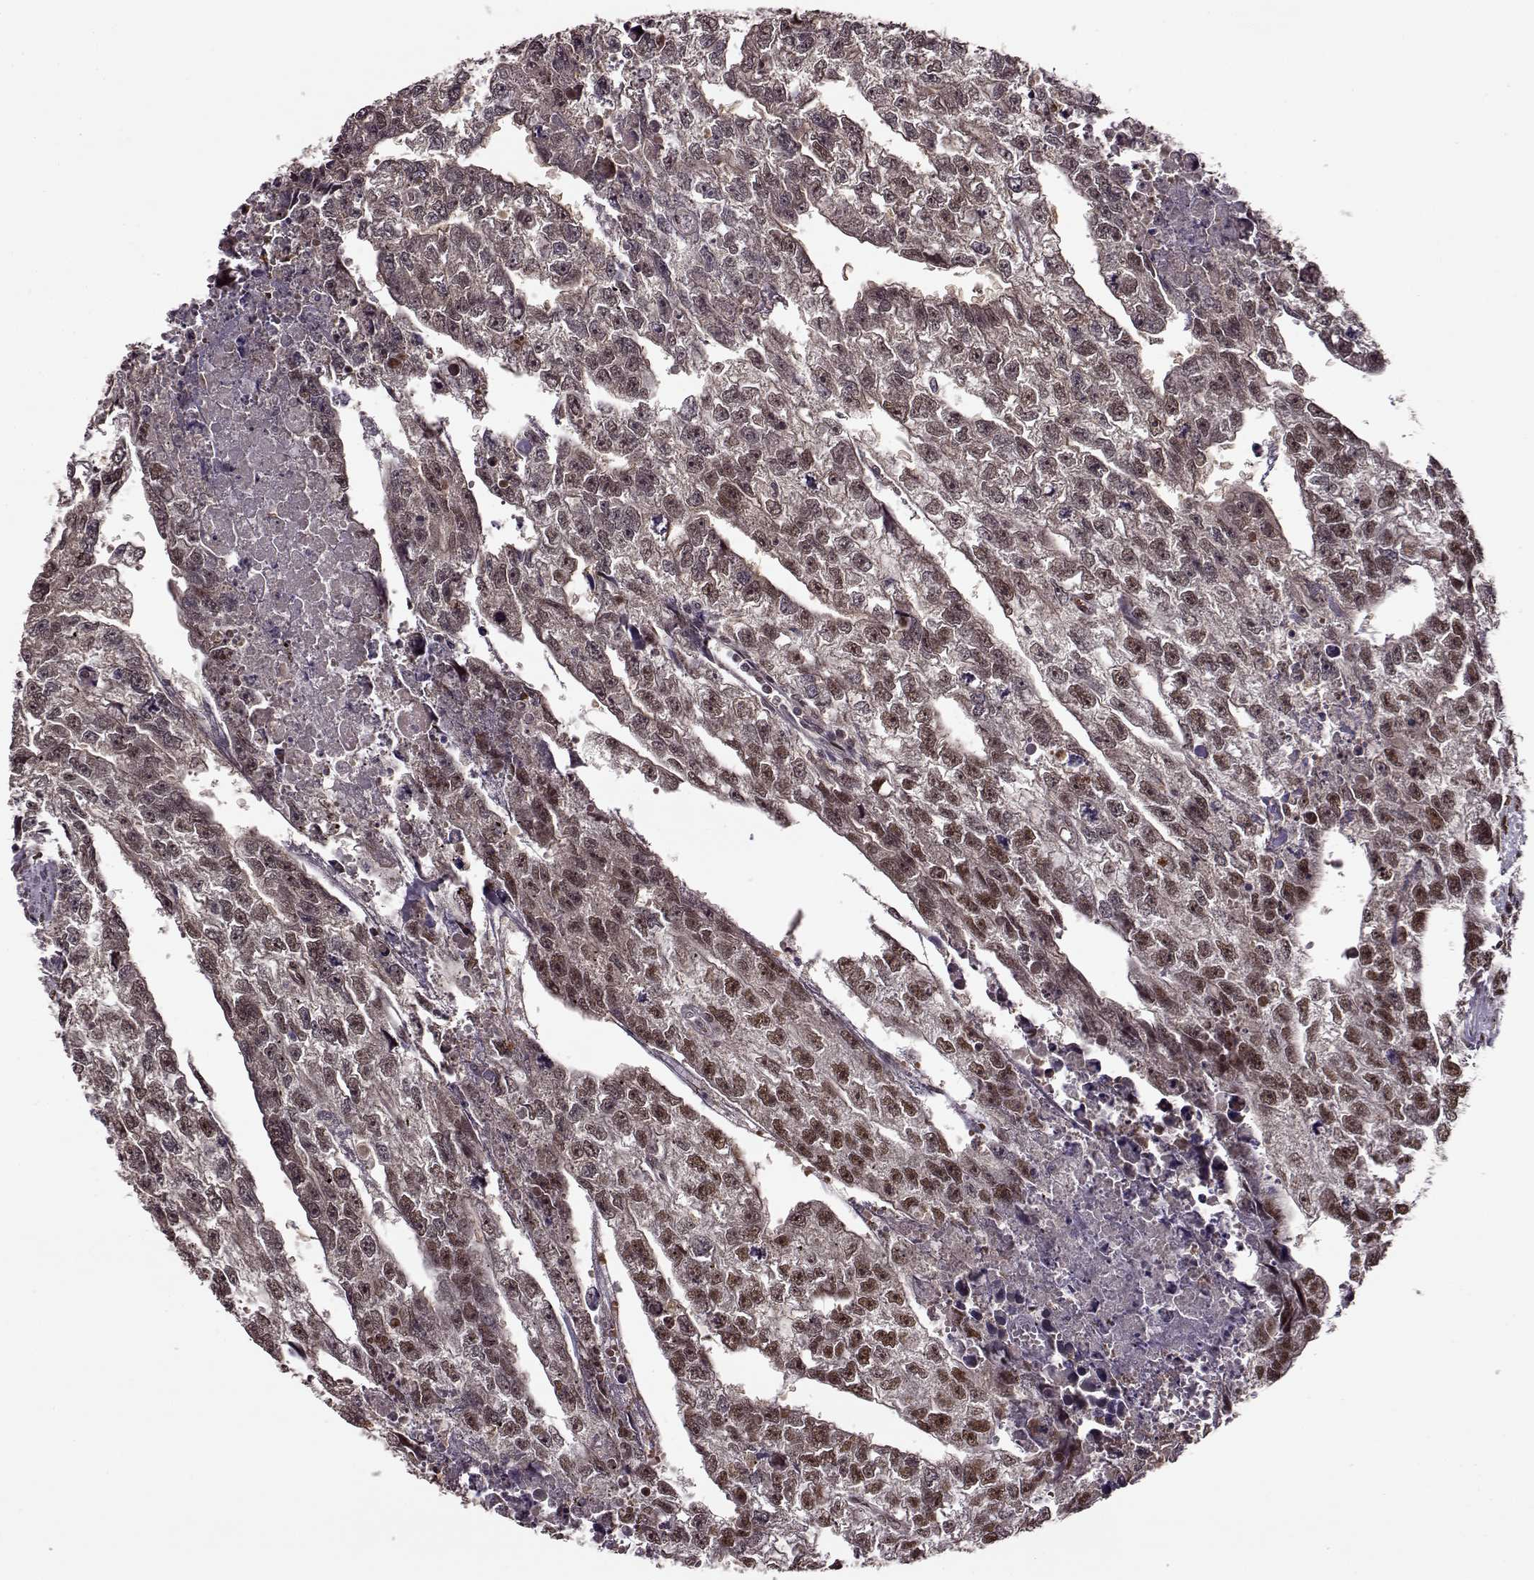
{"staining": {"intensity": "moderate", "quantity": ">75%", "location": "cytoplasmic/membranous,nuclear"}, "tissue": "testis cancer", "cell_type": "Tumor cells", "image_type": "cancer", "snomed": [{"axis": "morphology", "description": "Carcinoma, Embryonal, NOS"}, {"axis": "morphology", "description": "Teratoma, malignant, NOS"}, {"axis": "topography", "description": "Testis"}], "caption": "A medium amount of moderate cytoplasmic/membranous and nuclear expression is identified in approximately >75% of tumor cells in testis embryonal carcinoma tissue.", "gene": "FTO", "patient": {"sex": "male", "age": 44}}